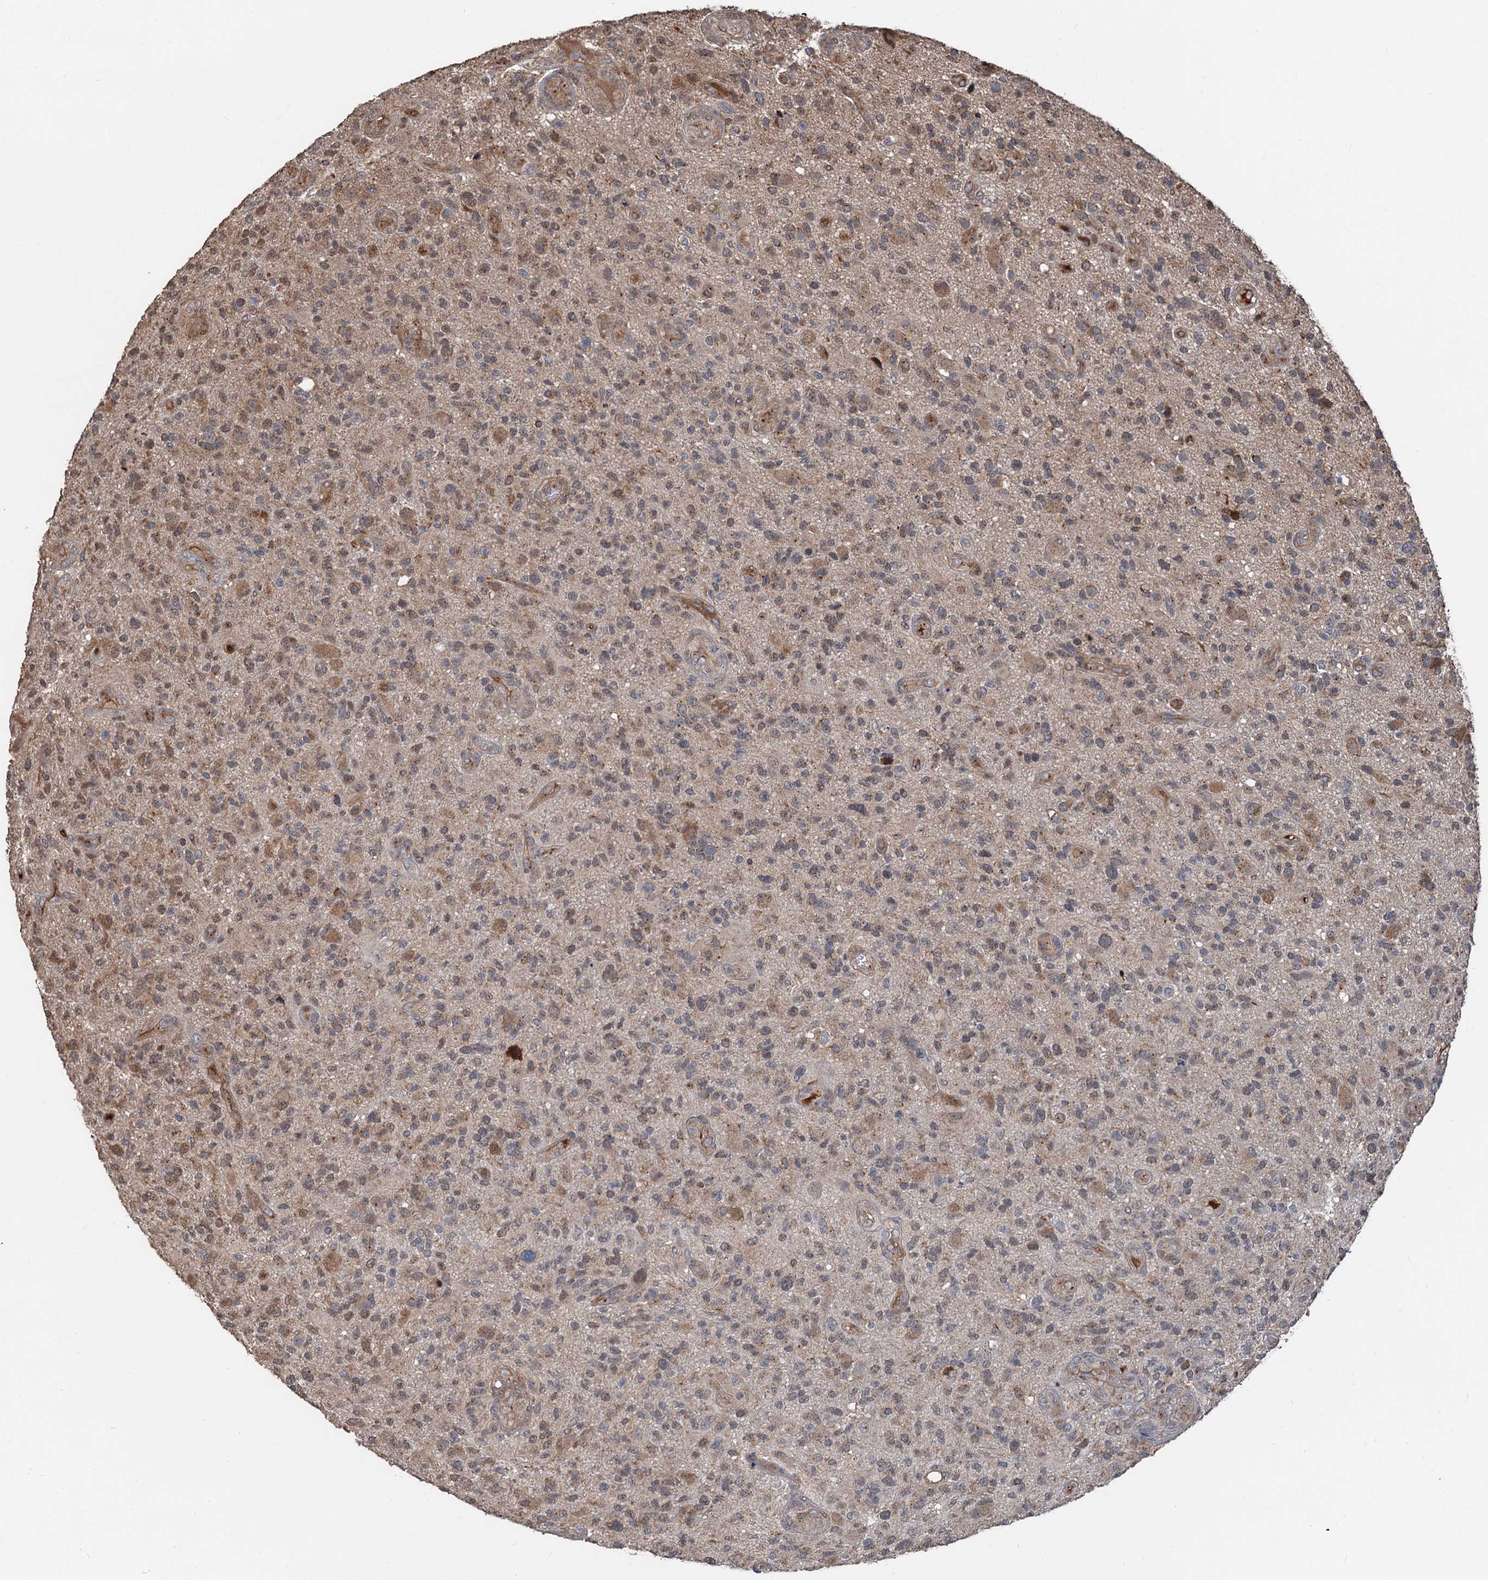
{"staining": {"intensity": "weak", "quantity": "25%-75%", "location": "cytoplasmic/membranous"}, "tissue": "glioma", "cell_type": "Tumor cells", "image_type": "cancer", "snomed": [{"axis": "morphology", "description": "Glioma, malignant, High grade"}, {"axis": "topography", "description": "Brain"}], "caption": "Weak cytoplasmic/membranous protein positivity is present in about 25%-75% of tumor cells in malignant glioma (high-grade). (DAB (3,3'-diaminobenzidine) = brown stain, brightfield microscopy at high magnification).", "gene": "DEXI", "patient": {"sex": "male", "age": 47}}